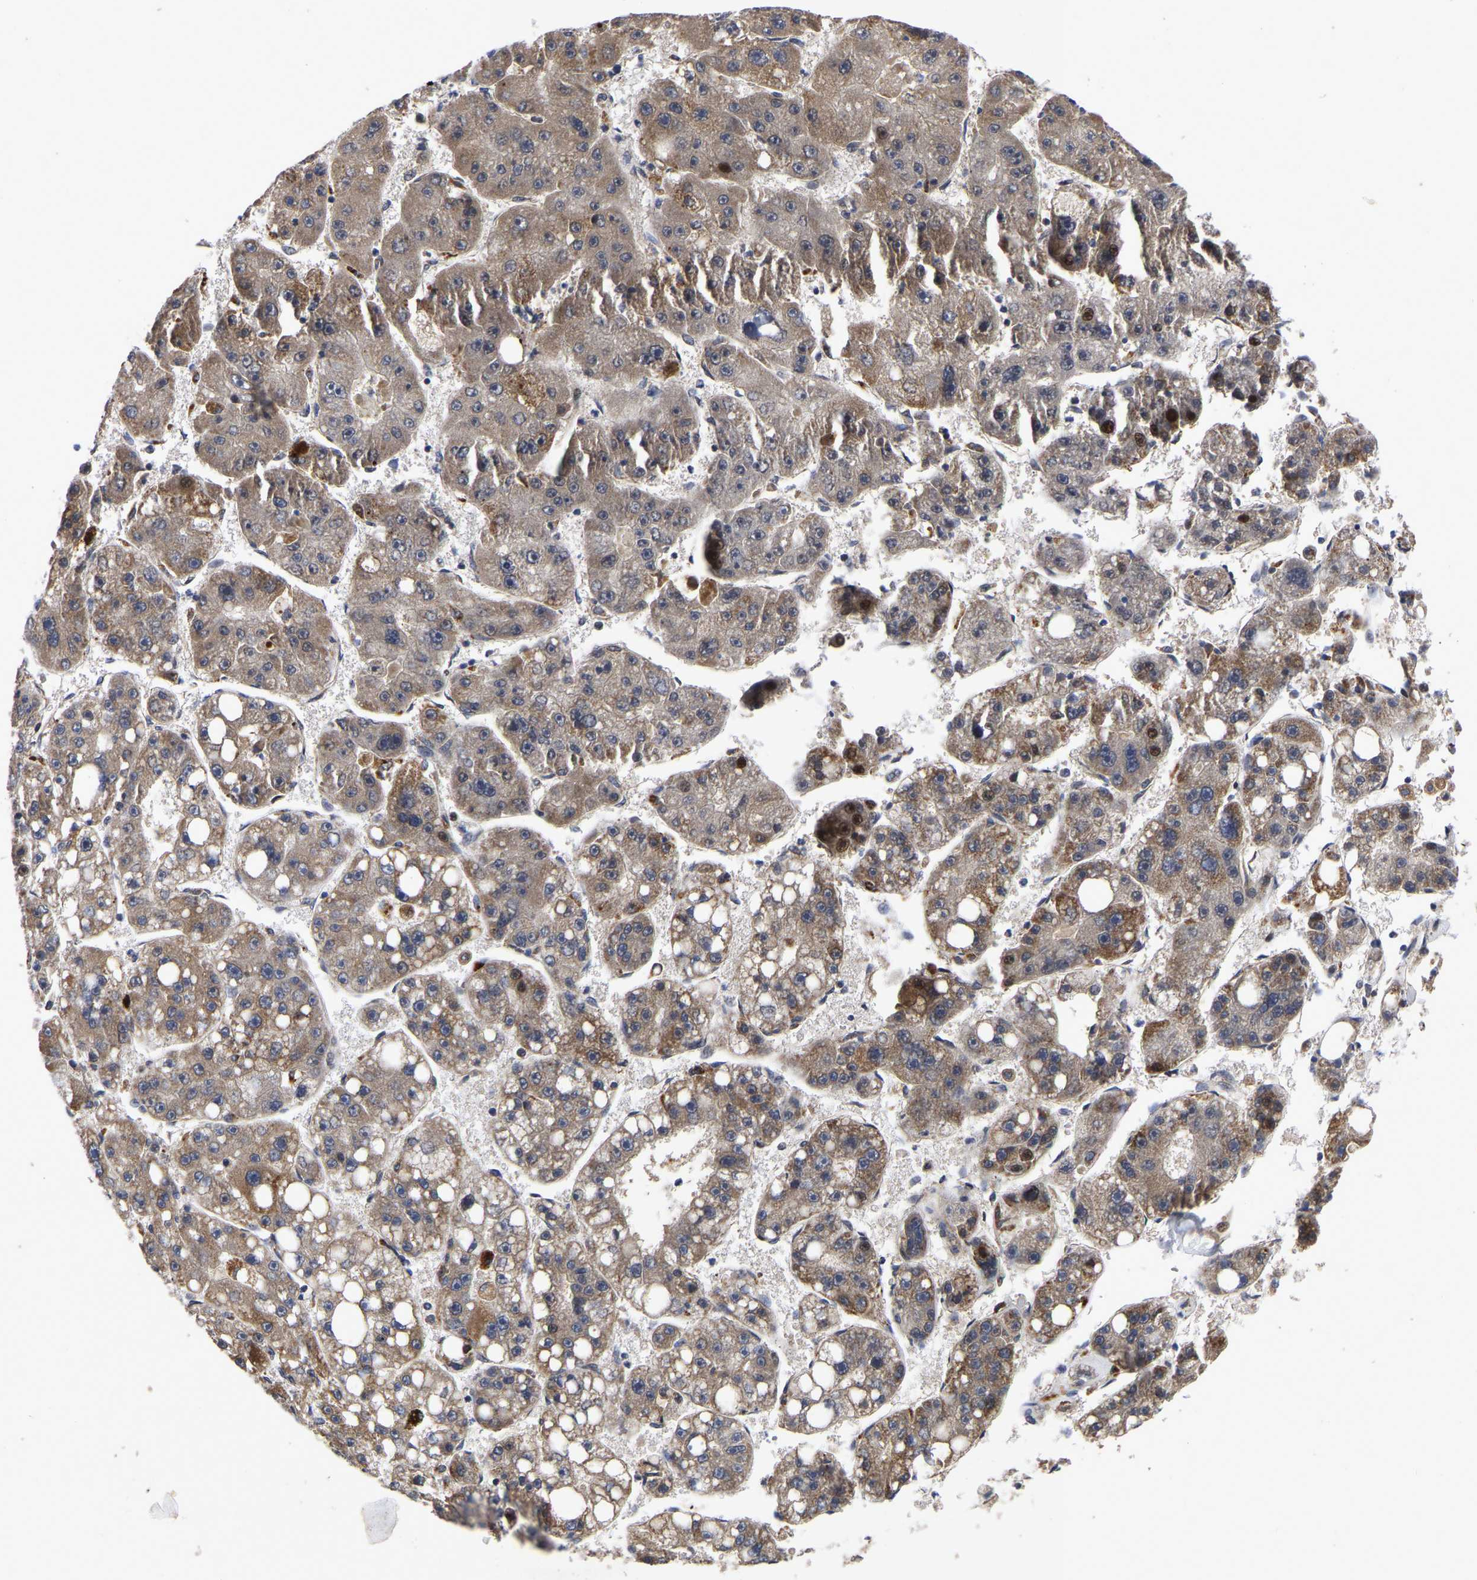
{"staining": {"intensity": "moderate", "quantity": ">75%", "location": "cytoplasmic/membranous"}, "tissue": "liver cancer", "cell_type": "Tumor cells", "image_type": "cancer", "snomed": [{"axis": "morphology", "description": "Carcinoma, Hepatocellular, NOS"}, {"axis": "topography", "description": "Liver"}], "caption": "Liver hepatocellular carcinoma stained with a protein marker exhibits moderate staining in tumor cells.", "gene": "JUNB", "patient": {"sex": "female", "age": 61}}